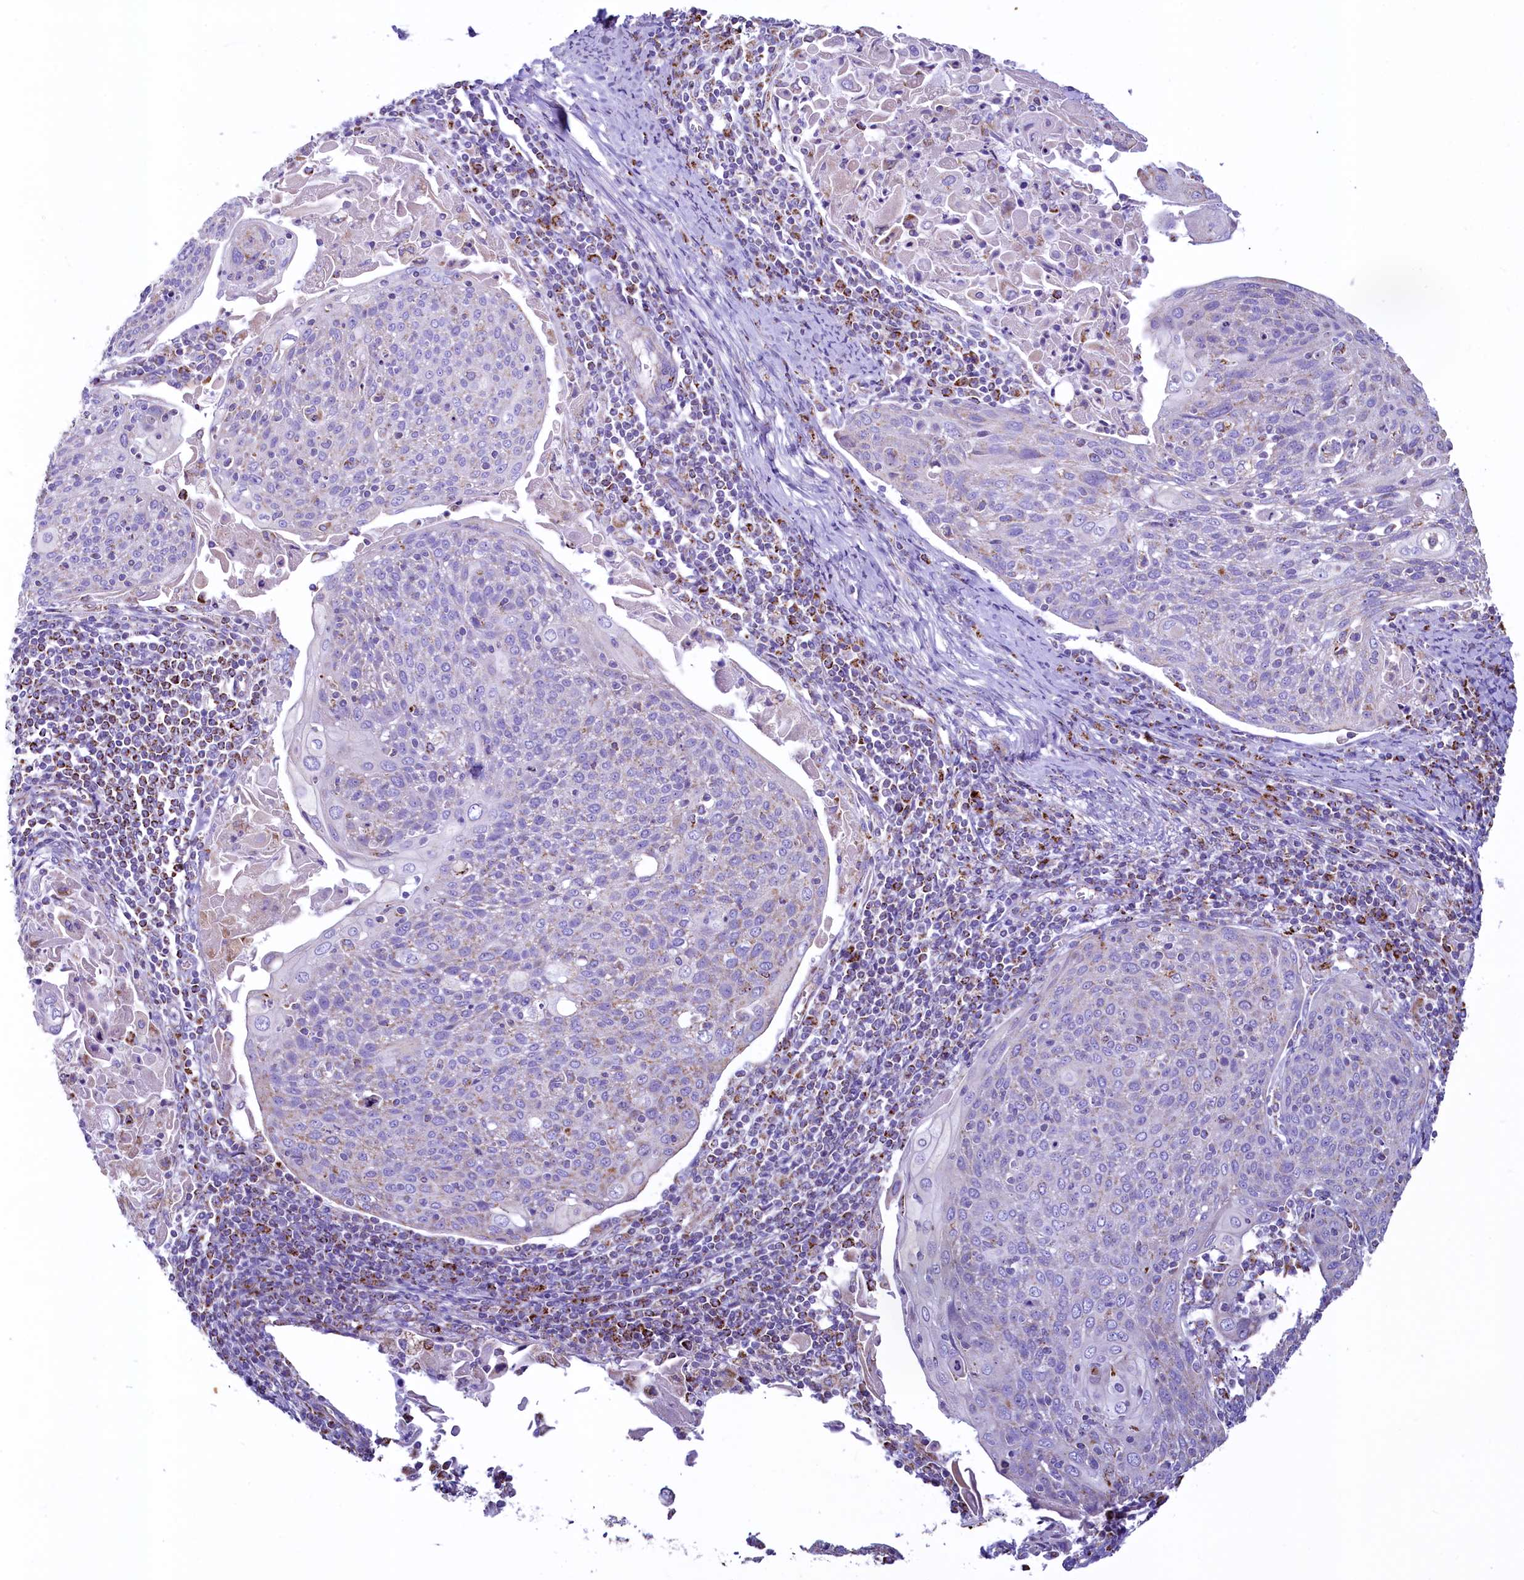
{"staining": {"intensity": "negative", "quantity": "none", "location": "none"}, "tissue": "cervical cancer", "cell_type": "Tumor cells", "image_type": "cancer", "snomed": [{"axis": "morphology", "description": "Squamous cell carcinoma, NOS"}, {"axis": "topography", "description": "Cervix"}], "caption": "Histopathology image shows no protein positivity in tumor cells of cervical cancer (squamous cell carcinoma) tissue.", "gene": "IDH3A", "patient": {"sex": "female", "age": 67}}